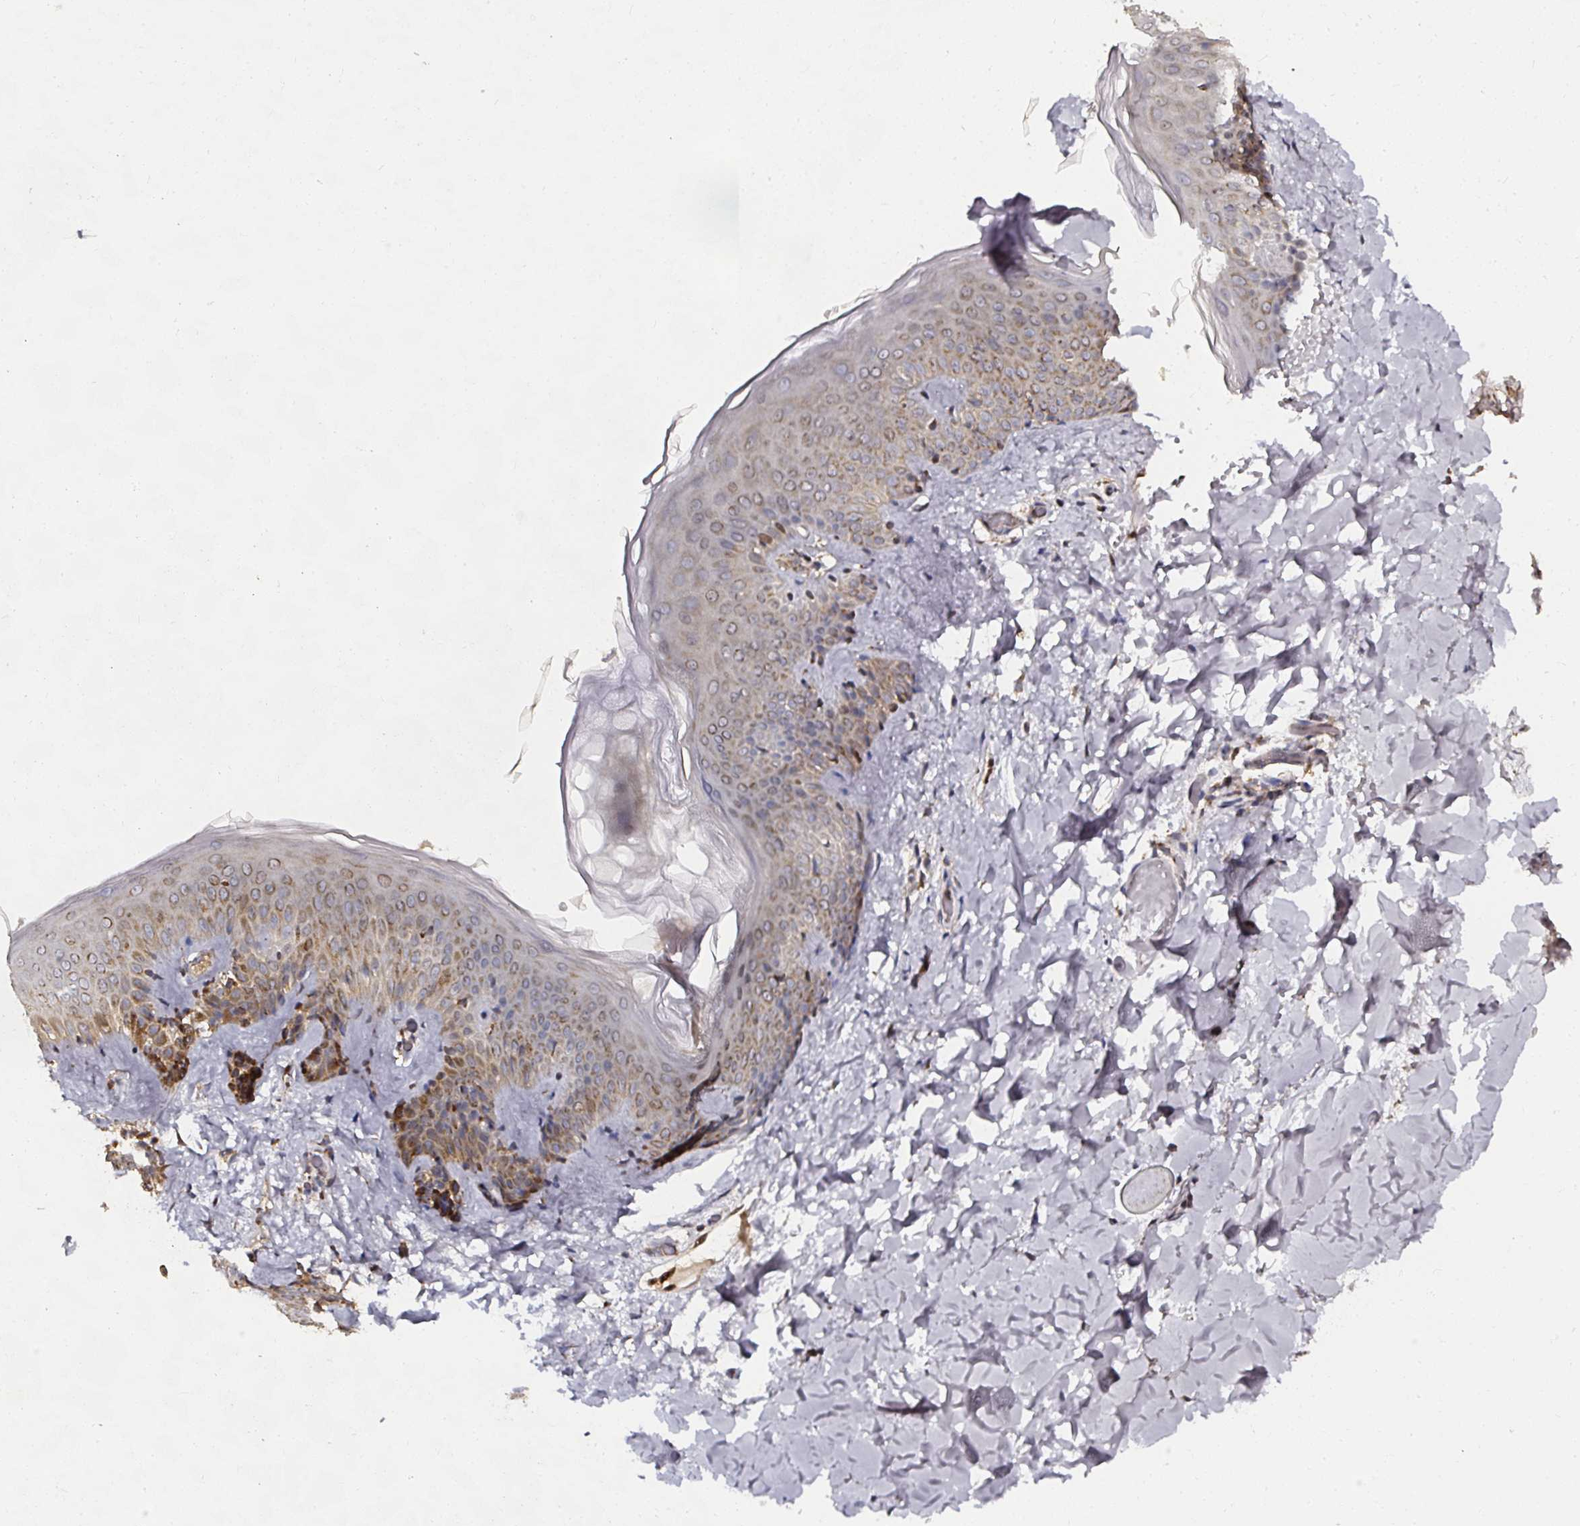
{"staining": {"intensity": "strong", "quantity": ">75%", "location": "cytoplasmic/membranous"}, "tissue": "skin", "cell_type": "Fibroblasts", "image_type": "normal", "snomed": [{"axis": "morphology", "description": "Normal tissue, NOS"}, {"axis": "topography", "description": "Skin"}], "caption": "Immunohistochemistry histopathology image of benign skin stained for a protein (brown), which shows high levels of strong cytoplasmic/membranous expression in about >75% of fibroblasts.", "gene": "ATAD3A", "patient": {"sex": "male", "age": 16}}